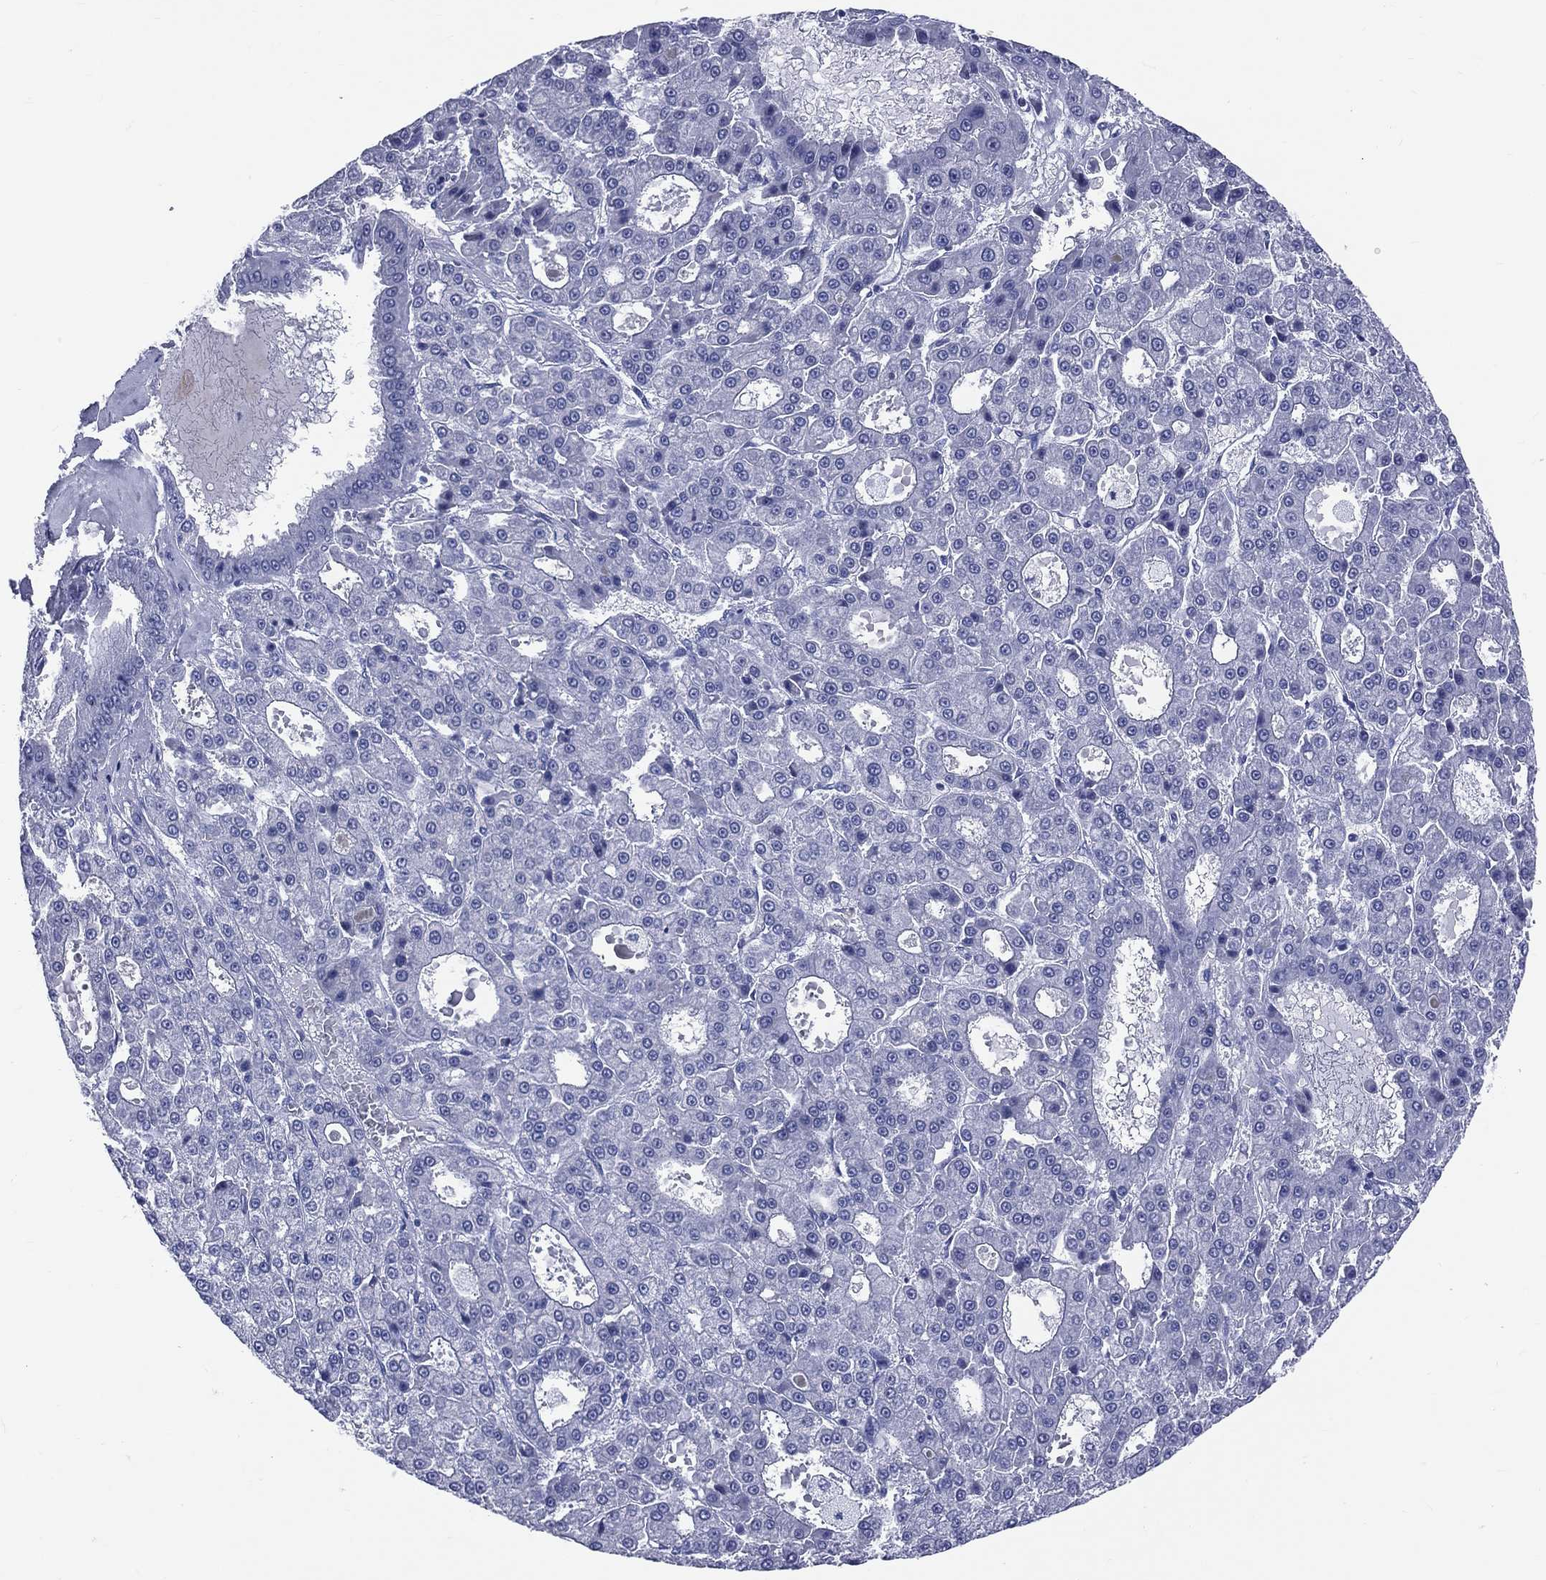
{"staining": {"intensity": "negative", "quantity": "none", "location": "none"}, "tissue": "liver cancer", "cell_type": "Tumor cells", "image_type": "cancer", "snomed": [{"axis": "morphology", "description": "Carcinoma, Hepatocellular, NOS"}, {"axis": "topography", "description": "Liver"}], "caption": "An immunohistochemistry (IHC) histopathology image of liver cancer is shown. There is no staining in tumor cells of liver cancer.", "gene": "CYLC1", "patient": {"sex": "male", "age": 70}}